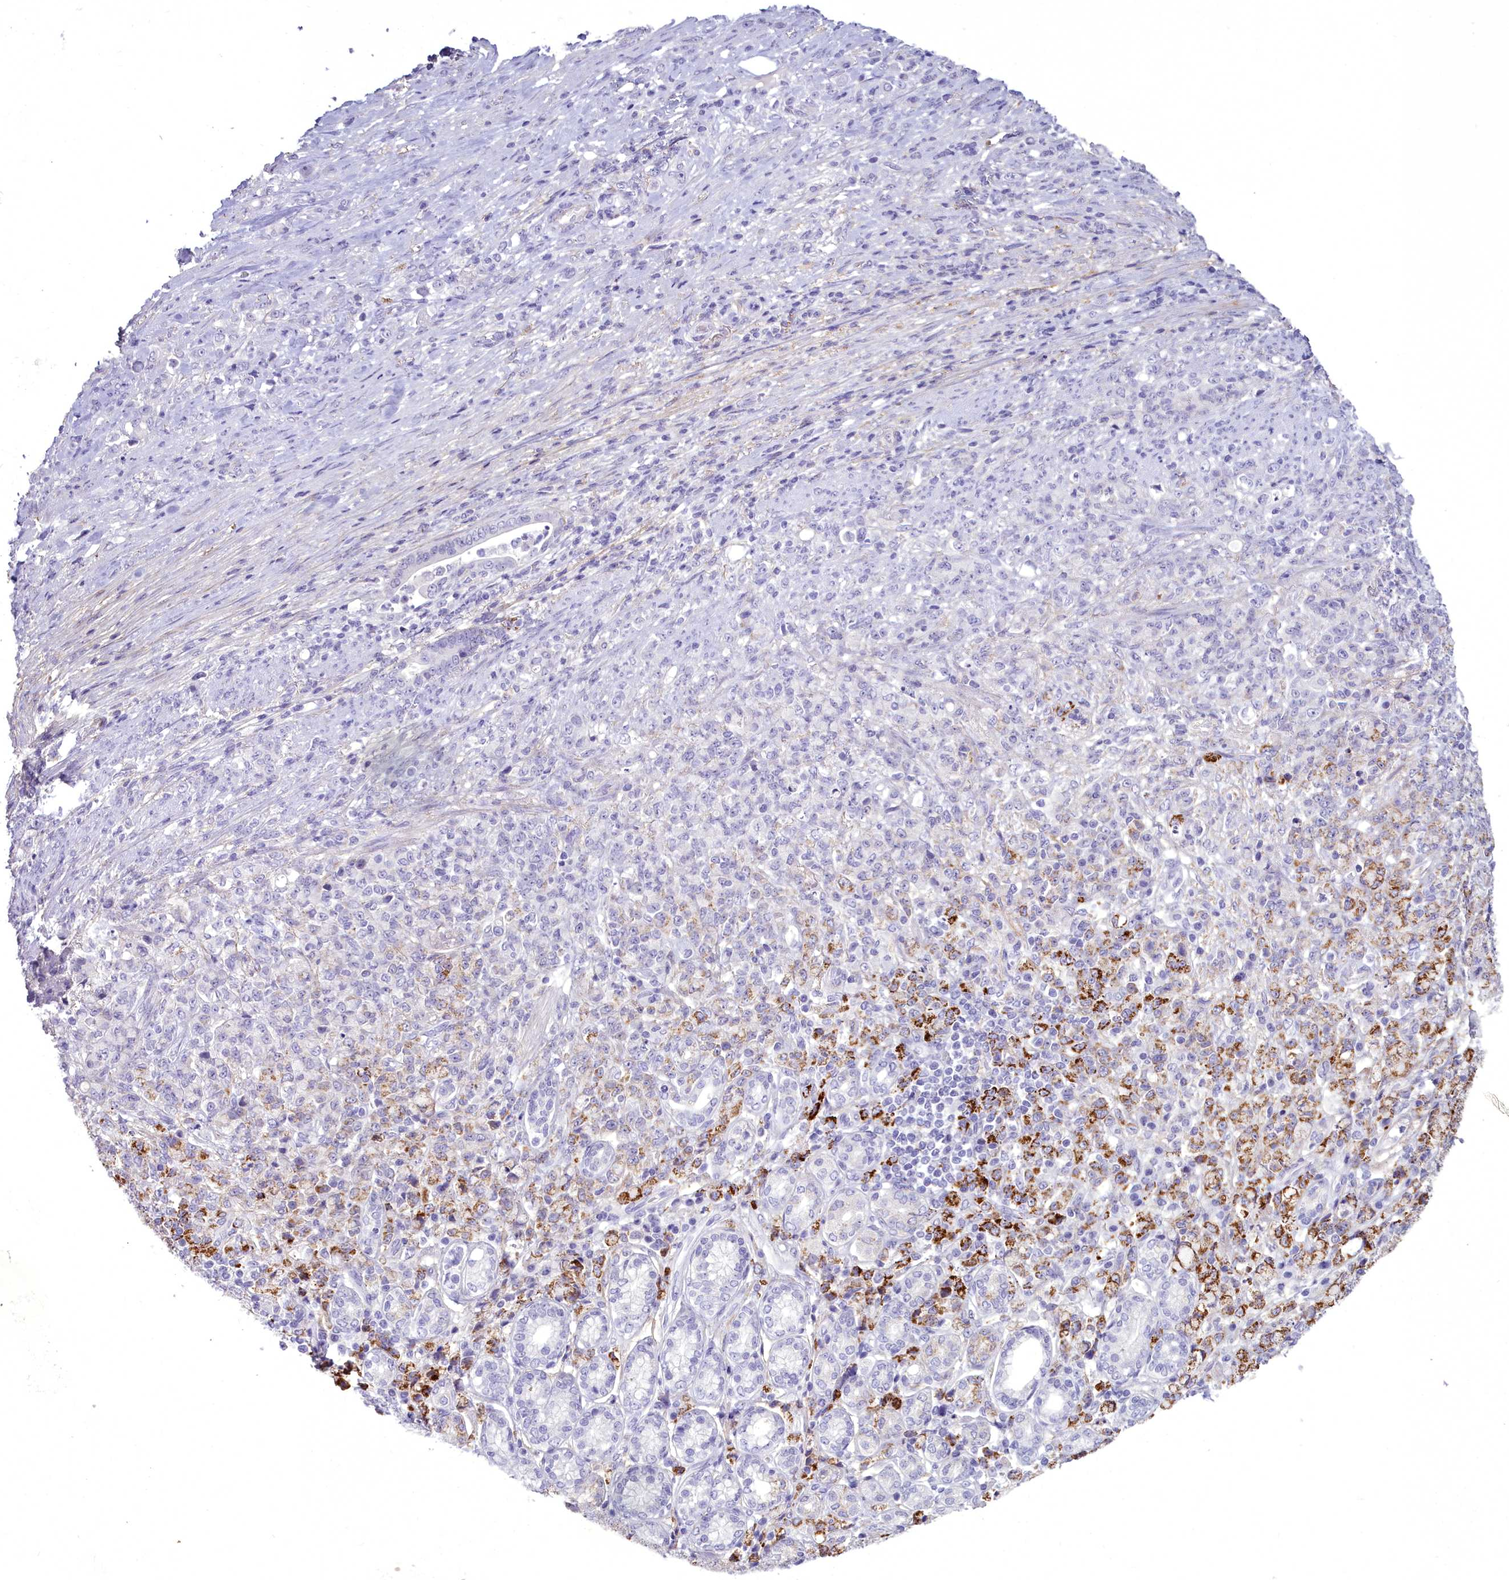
{"staining": {"intensity": "strong", "quantity": "<25%", "location": "cytoplasmic/membranous"}, "tissue": "stomach cancer", "cell_type": "Tumor cells", "image_type": "cancer", "snomed": [{"axis": "morphology", "description": "Adenocarcinoma, NOS"}, {"axis": "topography", "description": "Stomach"}], "caption": "A brown stain labels strong cytoplasmic/membranous expression of a protein in stomach adenocarcinoma tumor cells.", "gene": "OSTN", "patient": {"sex": "female", "age": 79}}